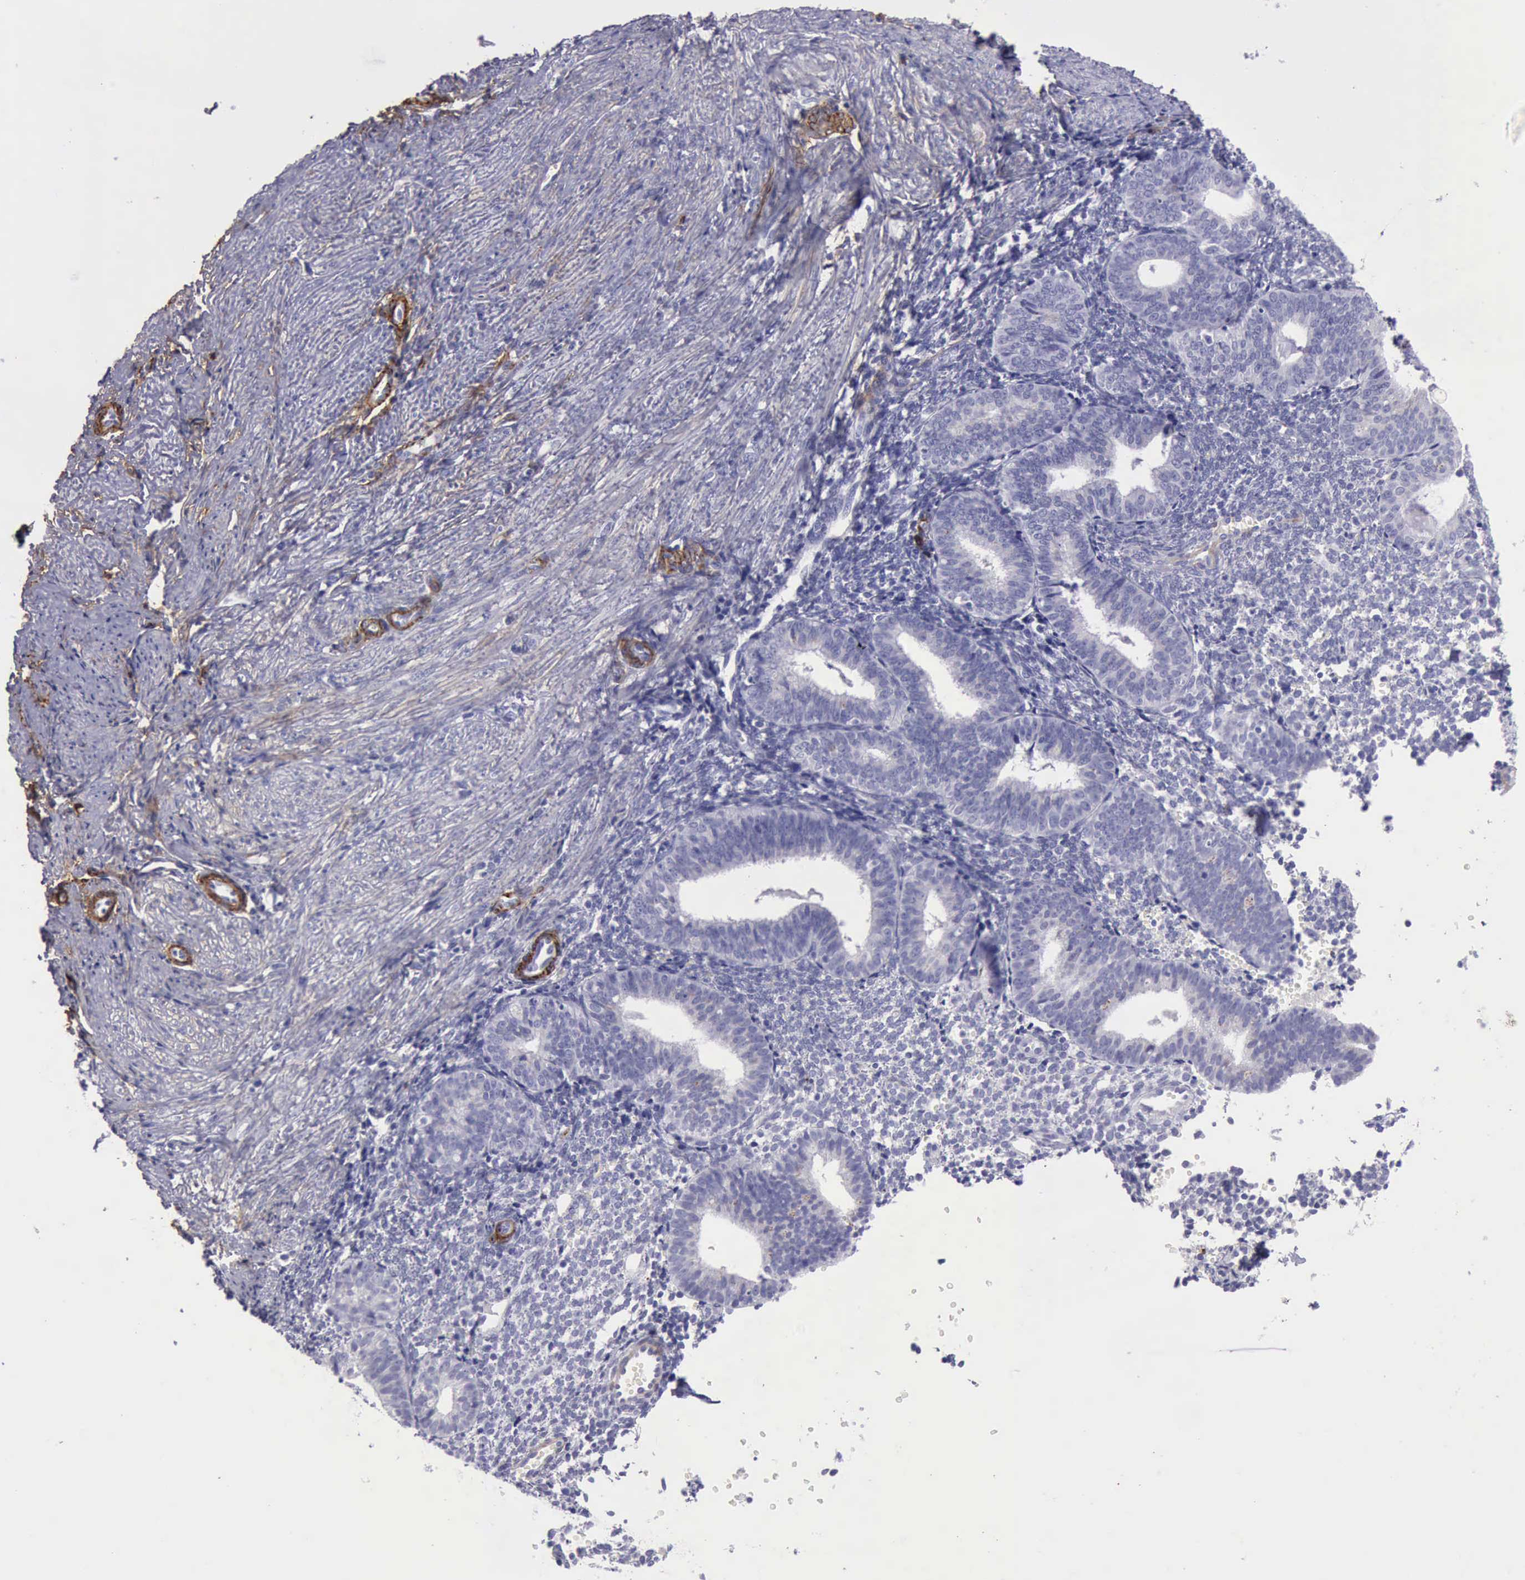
{"staining": {"intensity": "negative", "quantity": "none", "location": "none"}, "tissue": "endometrium", "cell_type": "Cells in endometrial stroma", "image_type": "normal", "snomed": [{"axis": "morphology", "description": "Normal tissue, NOS"}, {"axis": "topography", "description": "Endometrium"}], "caption": "Unremarkable endometrium was stained to show a protein in brown. There is no significant expression in cells in endometrial stroma. The staining is performed using DAB (3,3'-diaminobenzidine) brown chromogen with nuclei counter-stained in using hematoxylin.", "gene": "AOC3", "patient": {"sex": "female", "age": 61}}